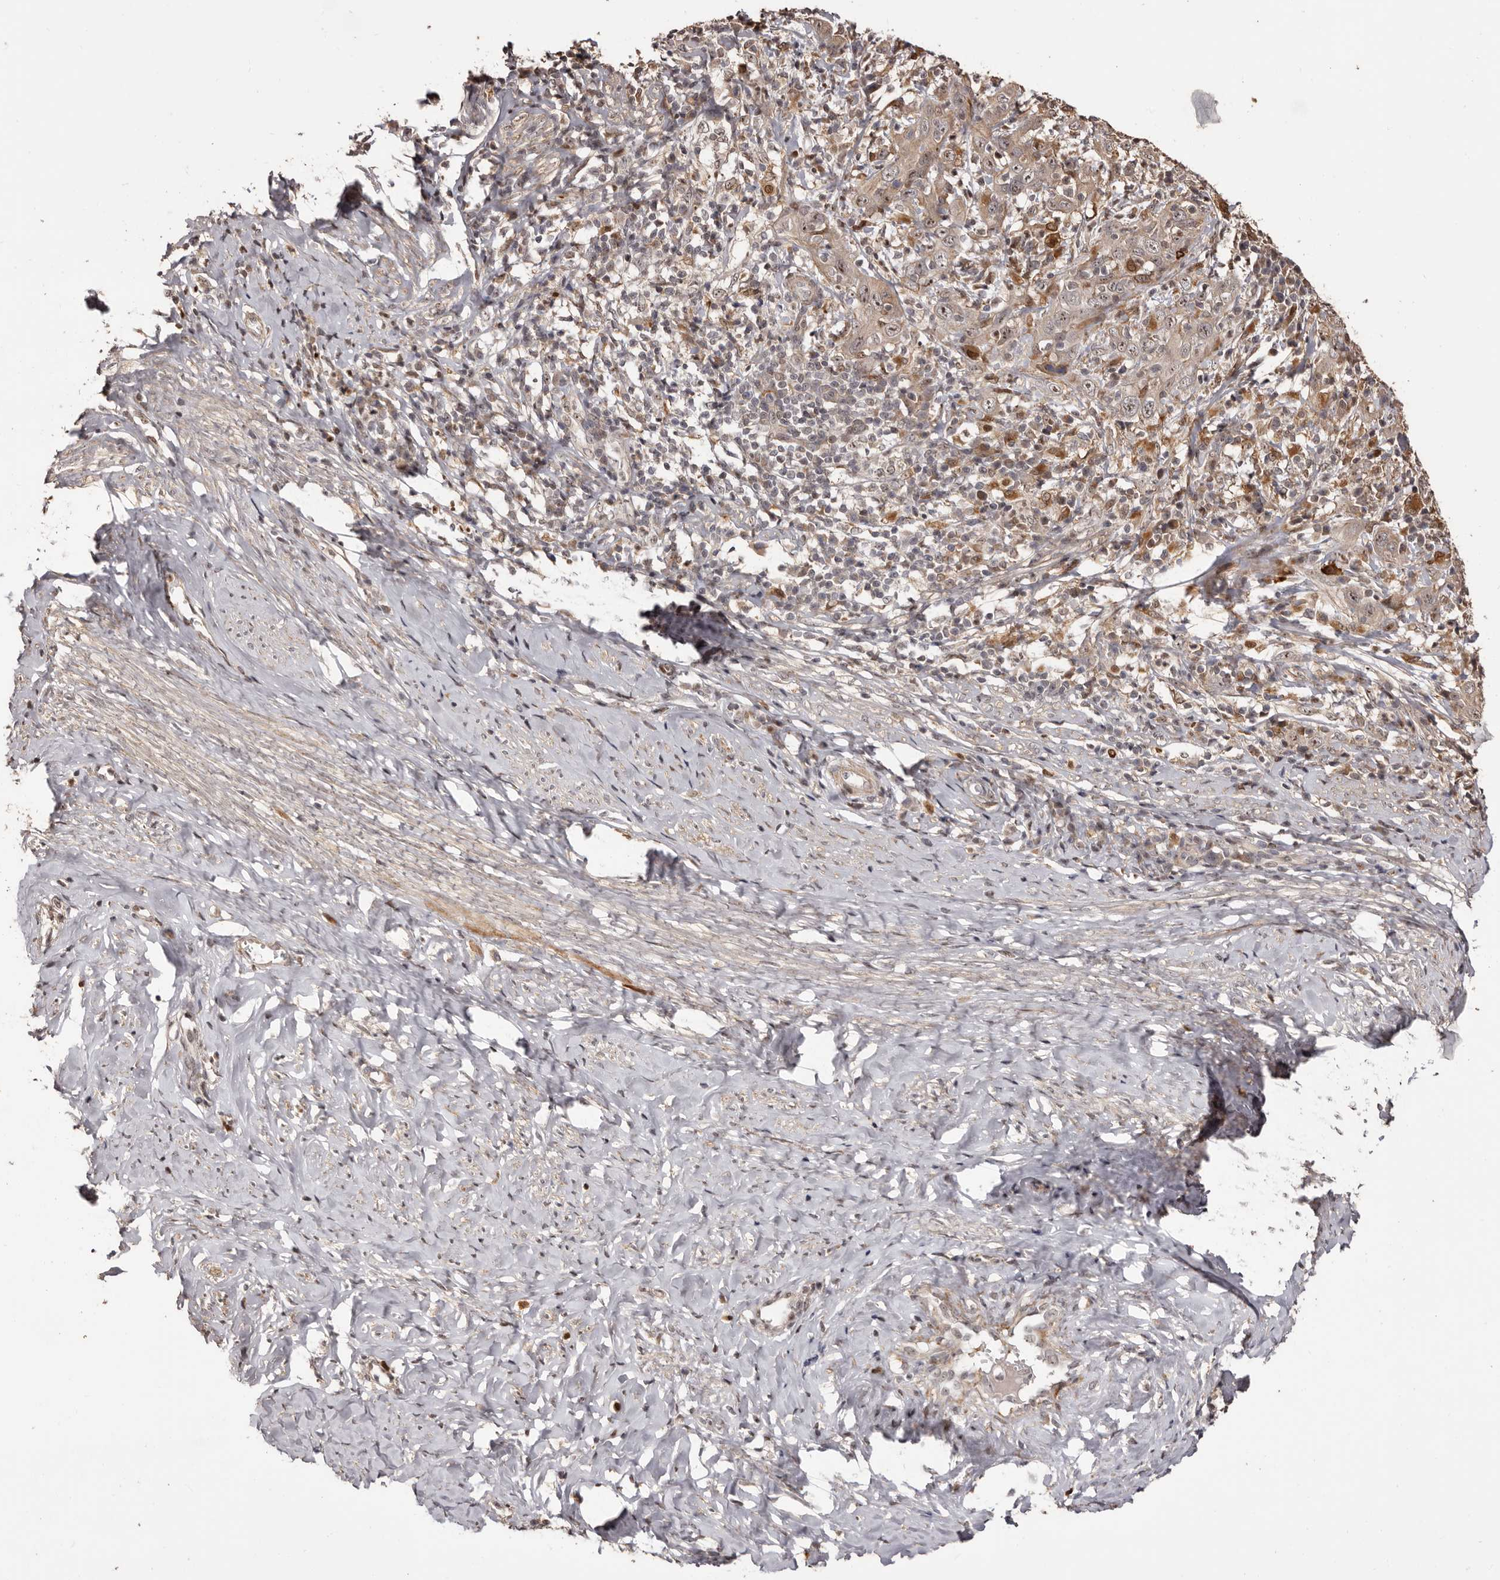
{"staining": {"intensity": "weak", "quantity": ">75%", "location": "cytoplasmic/membranous"}, "tissue": "cervical cancer", "cell_type": "Tumor cells", "image_type": "cancer", "snomed": [{"axis": "morphology", "description": "Squamous cell carcinoma, NOS"}, {"axis": "topography", "description": "Cervix"}], "caption": "Immunohistochemical staining of human cervical cancer (squamous cell carcinoma) reveals low levels of weak cytoplasmic/membranous staining in about >75% of tumor cells.", "gene": "ZCCHC7", "patient": {"sex": "female", "age": 46}}